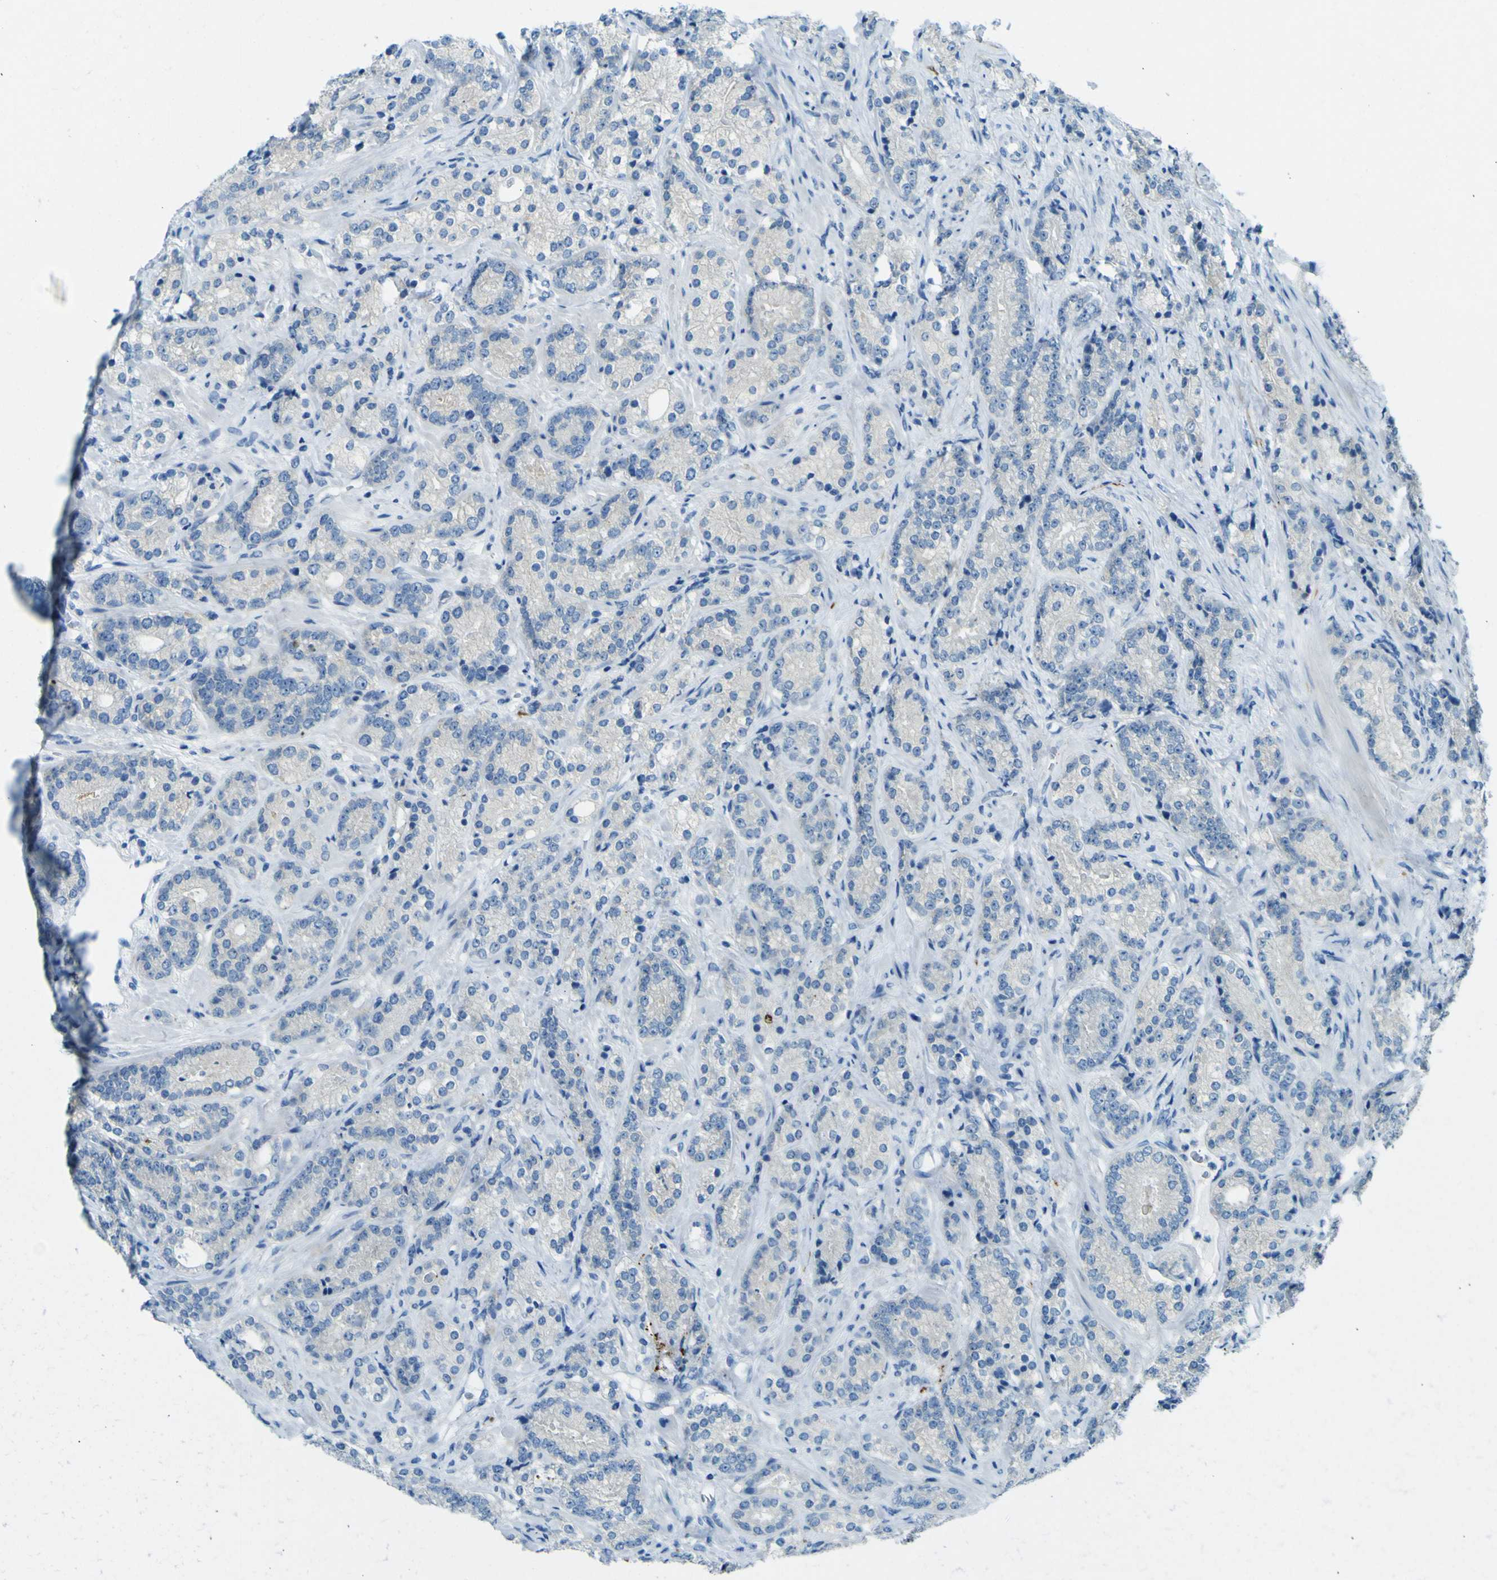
{"staining": {"intensity": "negative", "quantity": "none", "location": "none"}, "tissue": "prostate cancer", "cell_type": "Tumor cells", "image_type": "cancer", "snomed": [{"axis": "morphology", "description": "Adenocarcinoma, High grade"}, {"axis": "topography", "description": "Prostate"}], "caption": "Image shows no protein positivity in tumor cells of prostate cancer tissue. (Stains: DAB IHC with hematoxylin counter stain, Microscopy: brightfield microscopy at high magnification).", "gene": "SORCS1", "patient": {"sex": "male", "age": 61}}